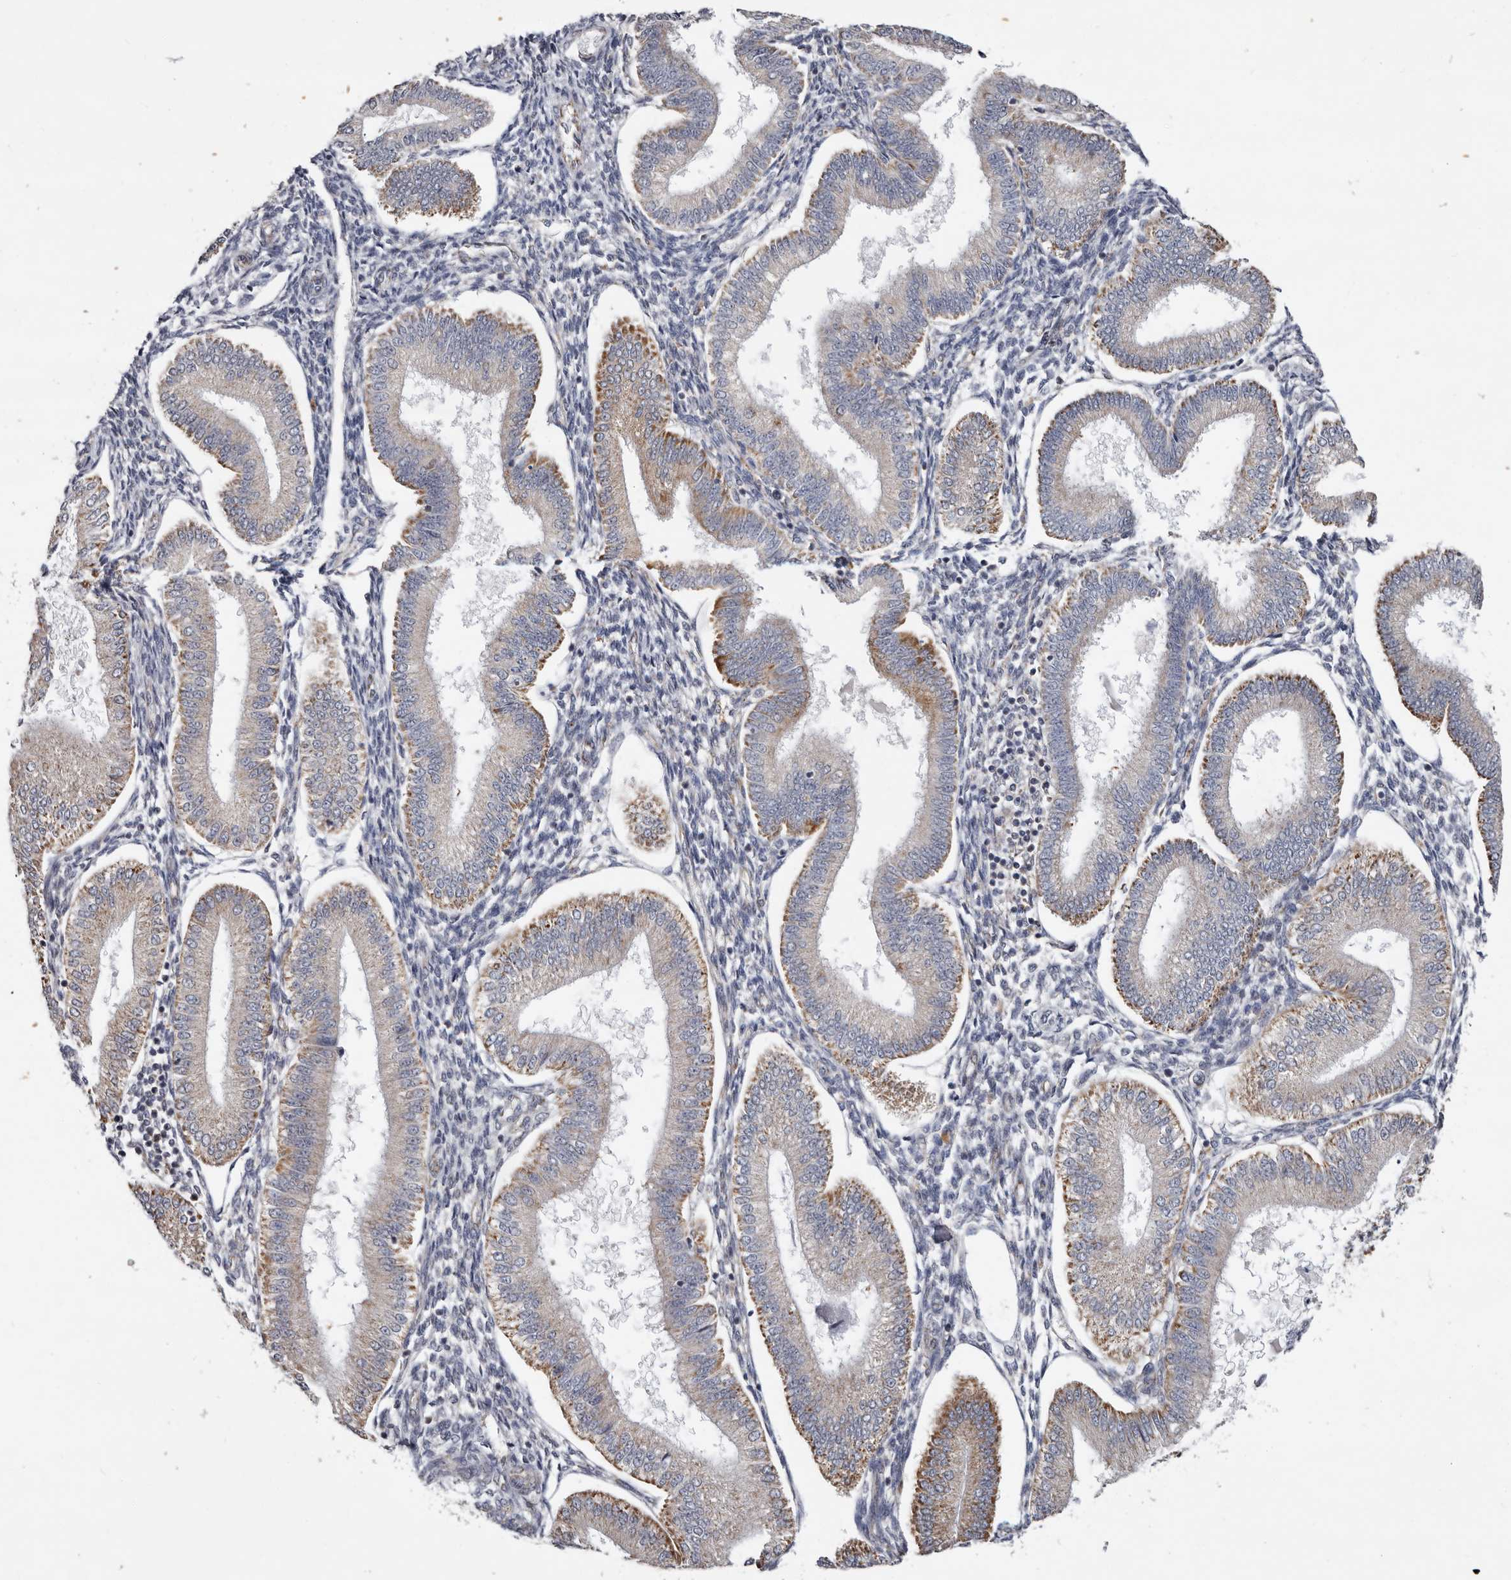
{"staining": {"intensity": "negative", "quantity": "none", "location": "none"}, "tissue": "endometrium", "cell_type": "Cells in endometrial stroma", "image_type": "normal", "snomed": [{"axis": "morphology", "description": "Normal tissue, NOS"}, {"axis": "topography", "description": "Endometrium"}], "caption": "IHC micrograph of benign endometrium stained for a protein (brown), which shows no expression in cells in endometrial stroma.", "gene": "MRPL18", "patient": {"sex": "female", "age": 39}}